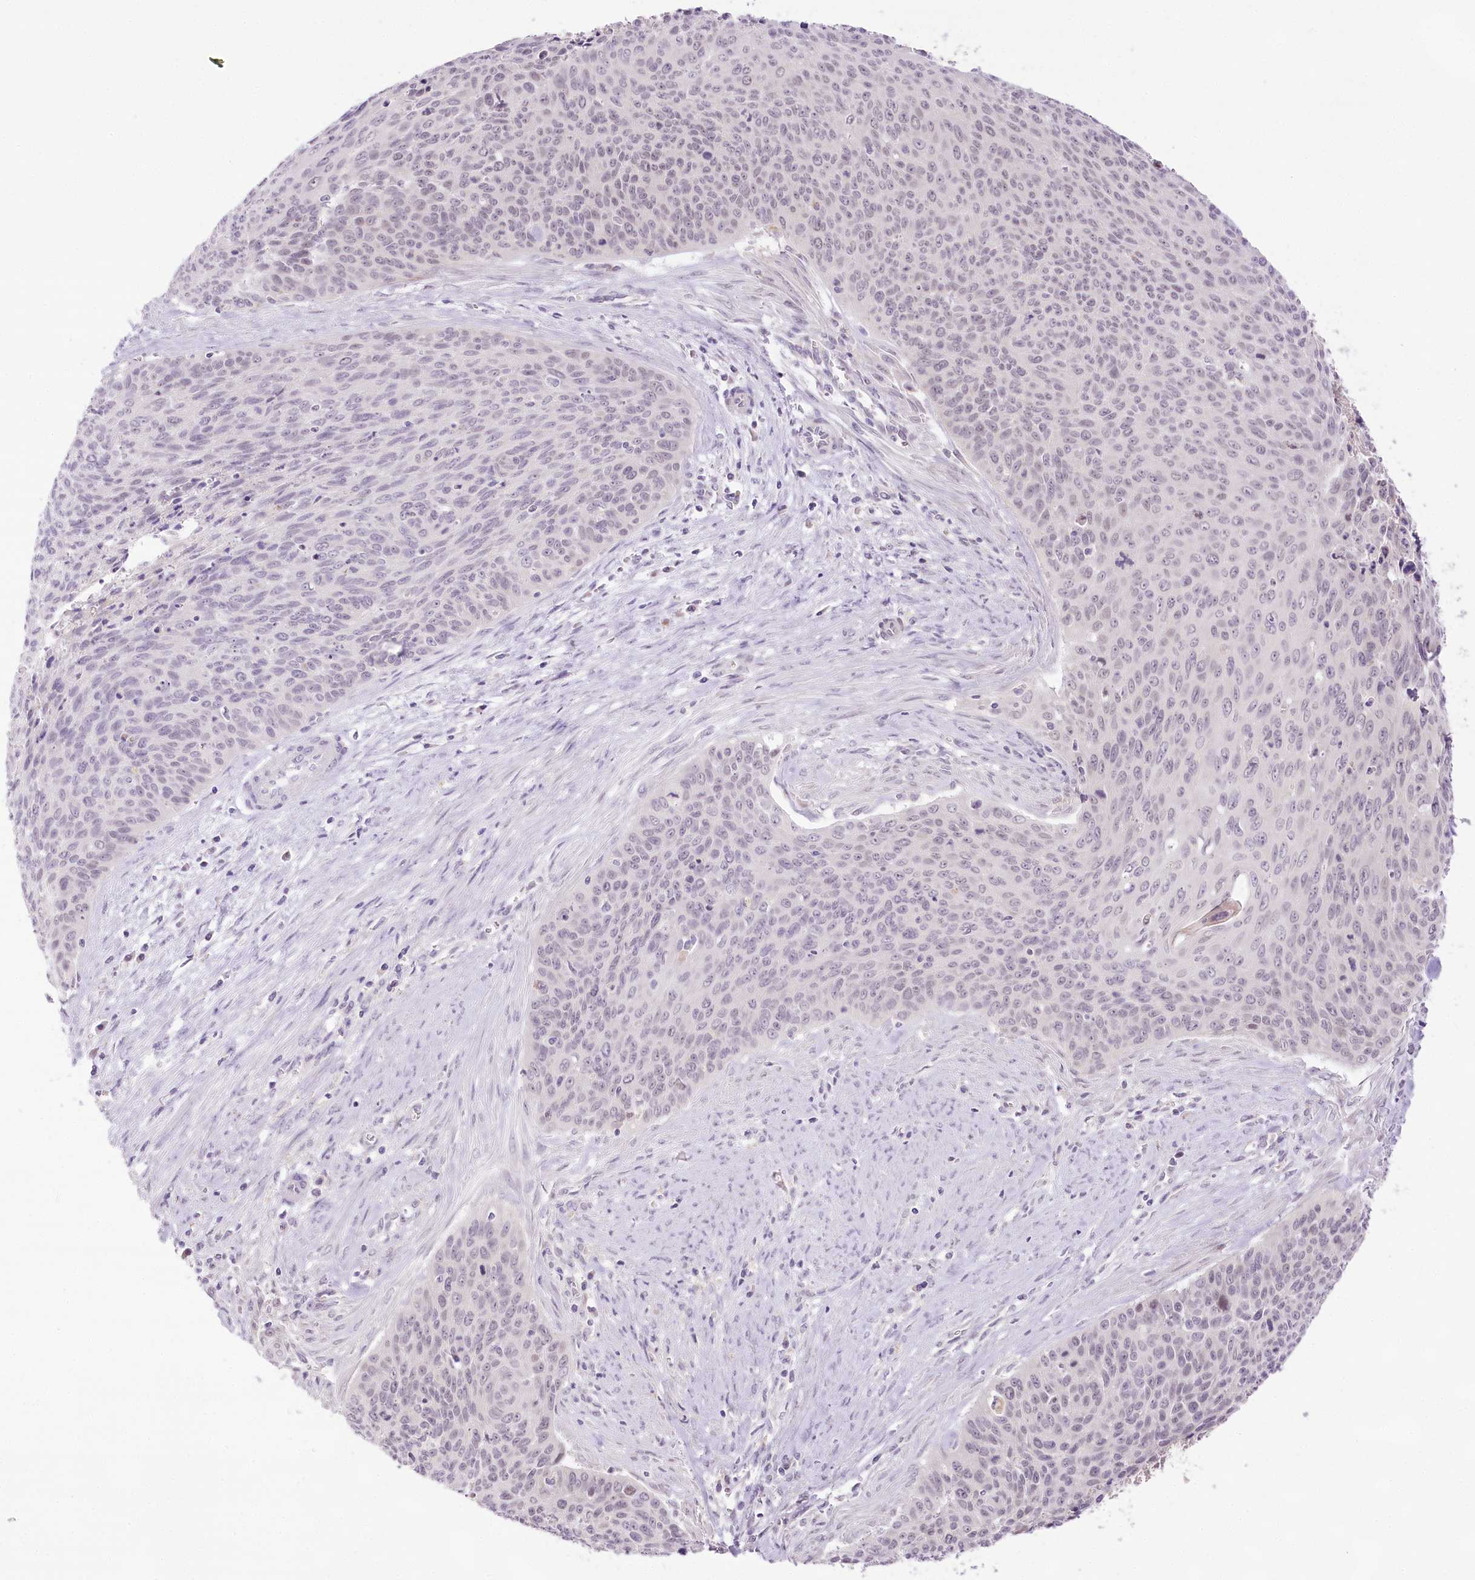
{"staining": {"intensity": "negative", "quantity": "none", "location": "none"}, "tissue": "cervical cancer", "cell_type": "Tumor cells", "image_type": "cancer", "snomed": [{"axis": "morphology", "description": "Squamous cell carcinoma, NOS"}, {"axis": "topography", "description": "Cervix"}], "caption": "Immunohistochemistry (IHC) micrograph of neoplastic tissue: cervical cancer (squamous cell carcinoma) stained with DAB demonstrates no significant protein staining in tumor cells. (DAB (3,3'-diaminobenzidine) immunohistochemistry (IHC) with hematoxylin counter stain).", "gene": "CCDC30", "patient": {"sex": "female", "age": 55}}